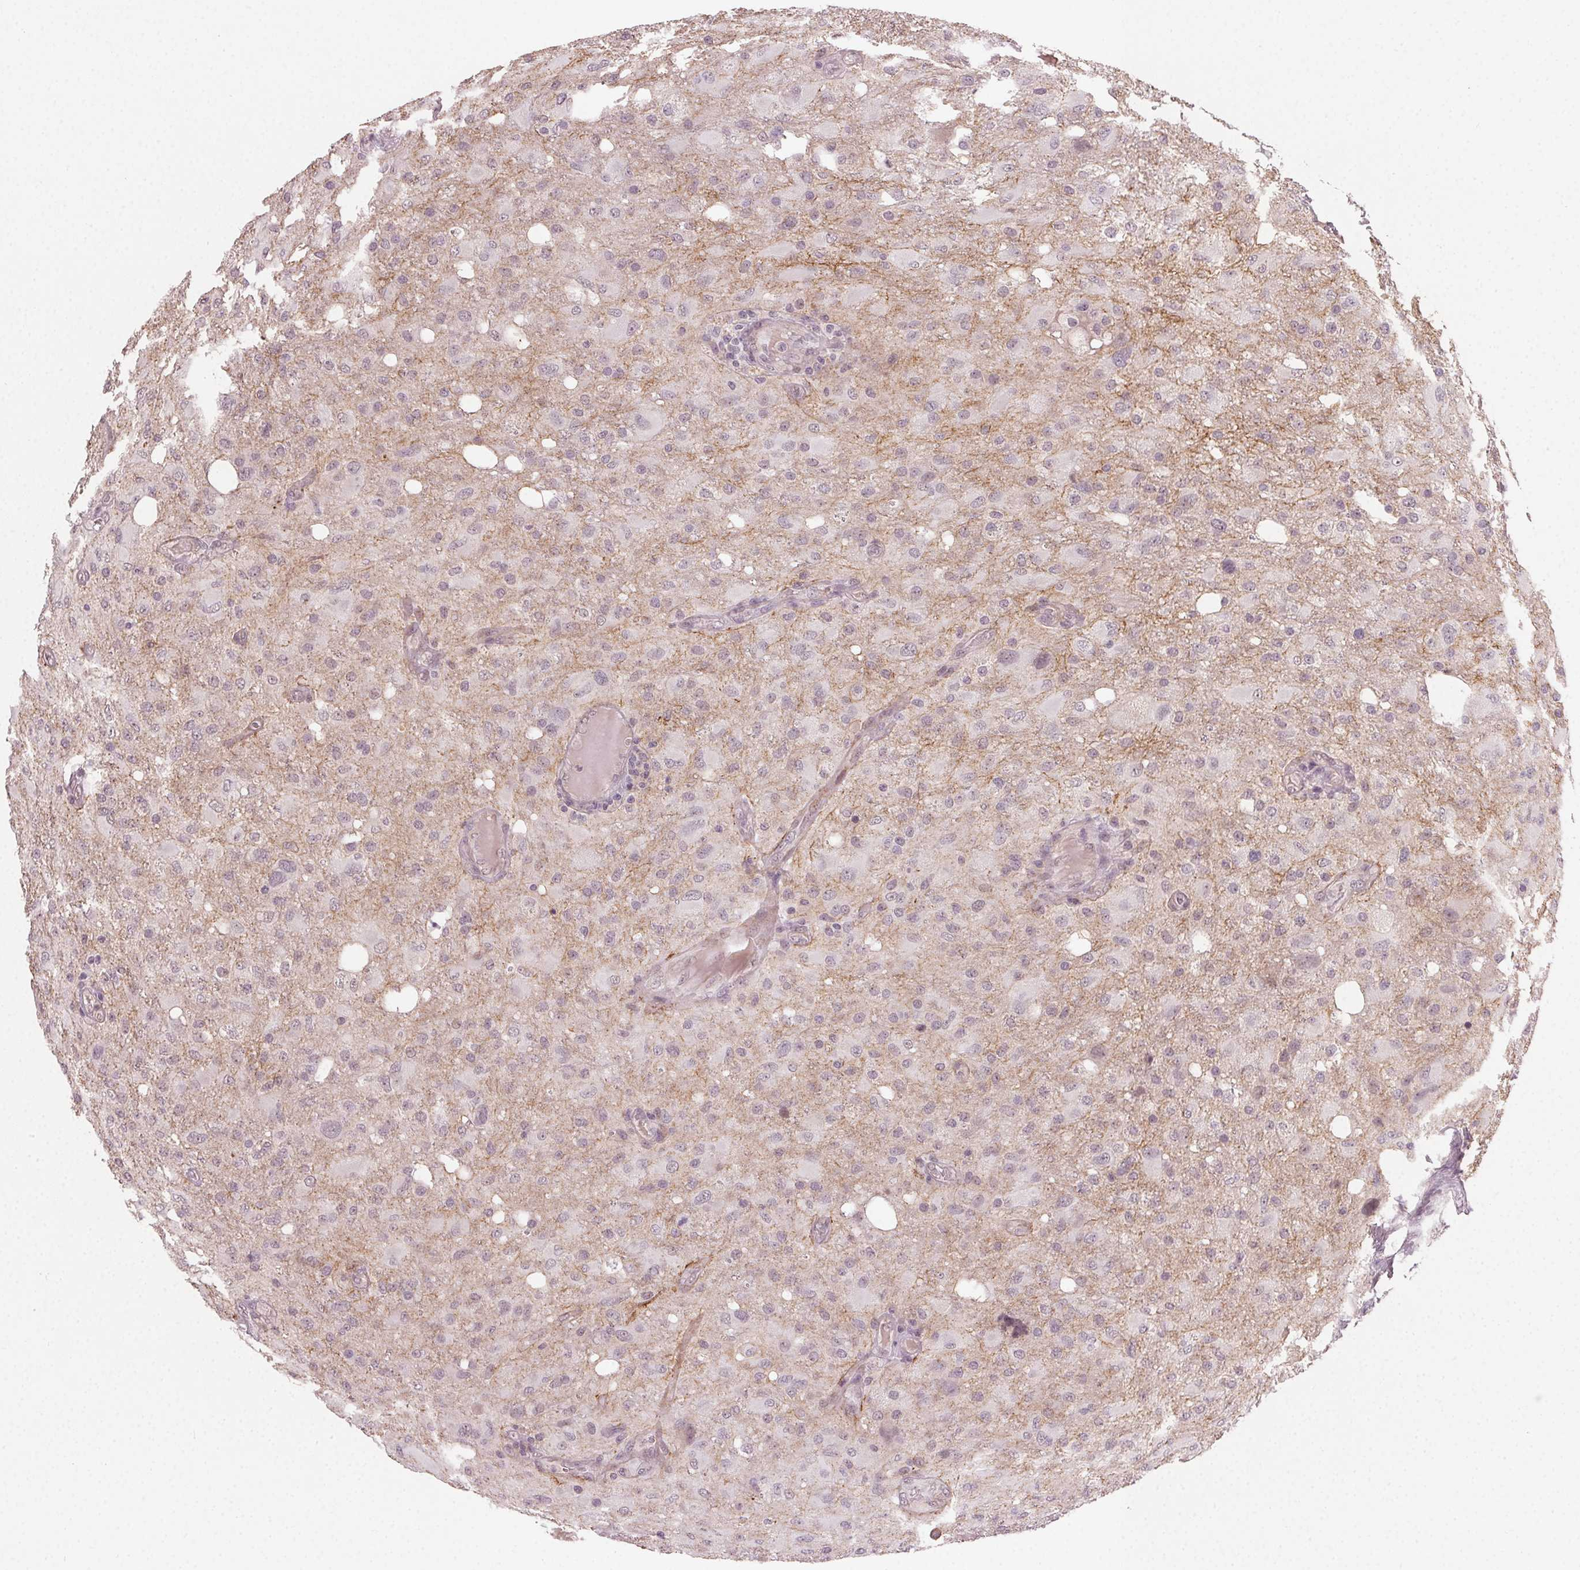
{"staining": {"intensity": "negative", "quantity": "none", "location": "none"}, "tissue": "glioma", "cell_type": "Tumor cells", "image_type": "cancer", "snomed": [{"axis": "morphology", "description": "Glioma, malignant, High grade"}, {"axis": "topography", "description": "Brain"}], "caption": "The photomicrograph shows no staining of tumor cells in high-grade glioma (malignant).", "gene": "TUB", "patient": {"sex": "male", "age": 53}}